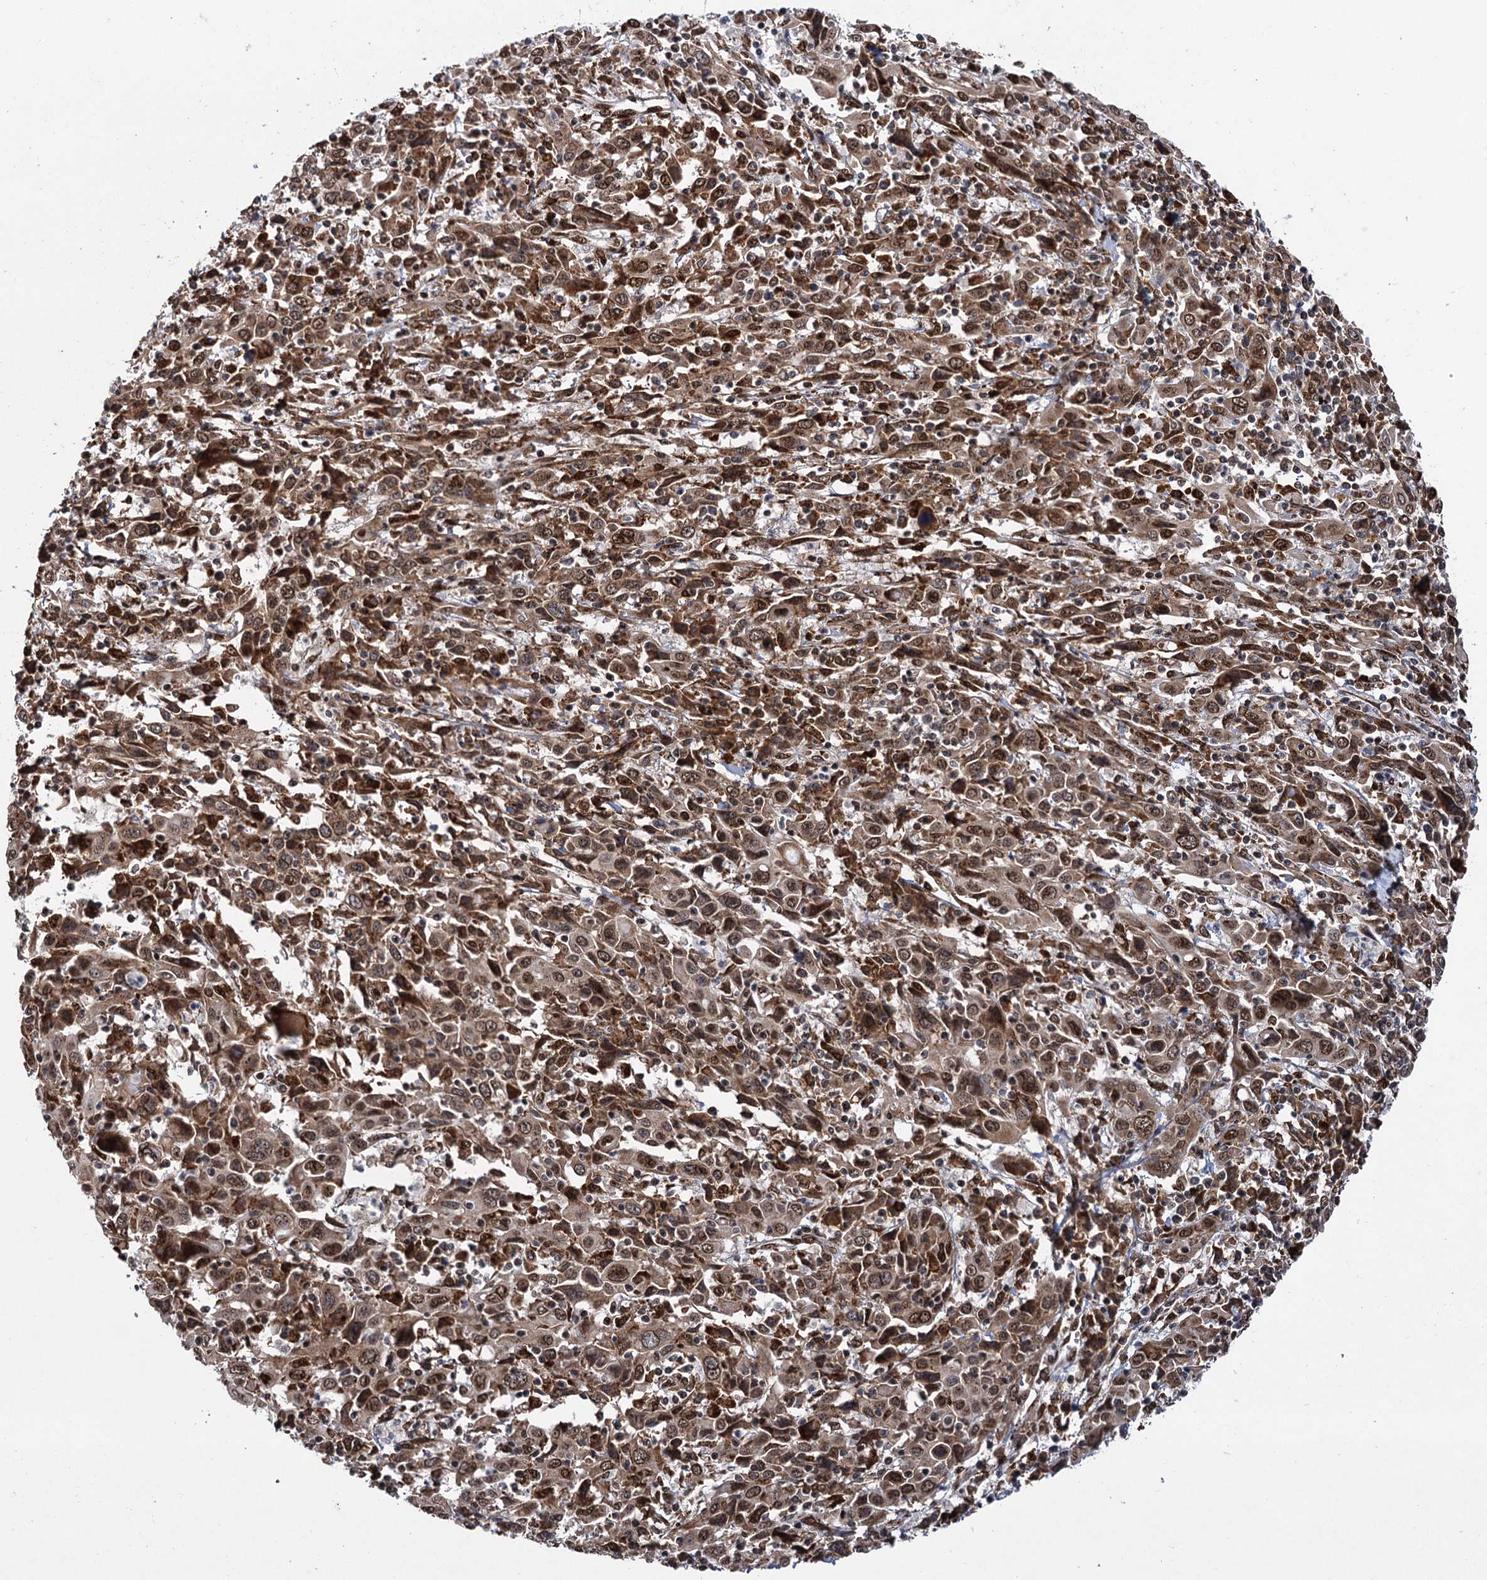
{"staining": {"intensity": "moderate", "quantity": ">75%", "location": "cytoplasmic/membranous,nuclear"}, "tissue": "cervical cancer", "cell_type": "Tumor cells", "image_type": "cancer", "snomed": [{"axis": "morphology", "description": "Squamous cell carcinoma, NOS"}, {"axis": "topography", "description": "Cervix"}], "caption": "Tumor cells demonstrate moderate cytoplasmic/membranous and nuclear expression in approximately >75% of cells in cervical squamous cell carcinoma. Nuclei are stained in blue.", "gene": "MESD", "patient": {"sex": "female", "age": 46}}